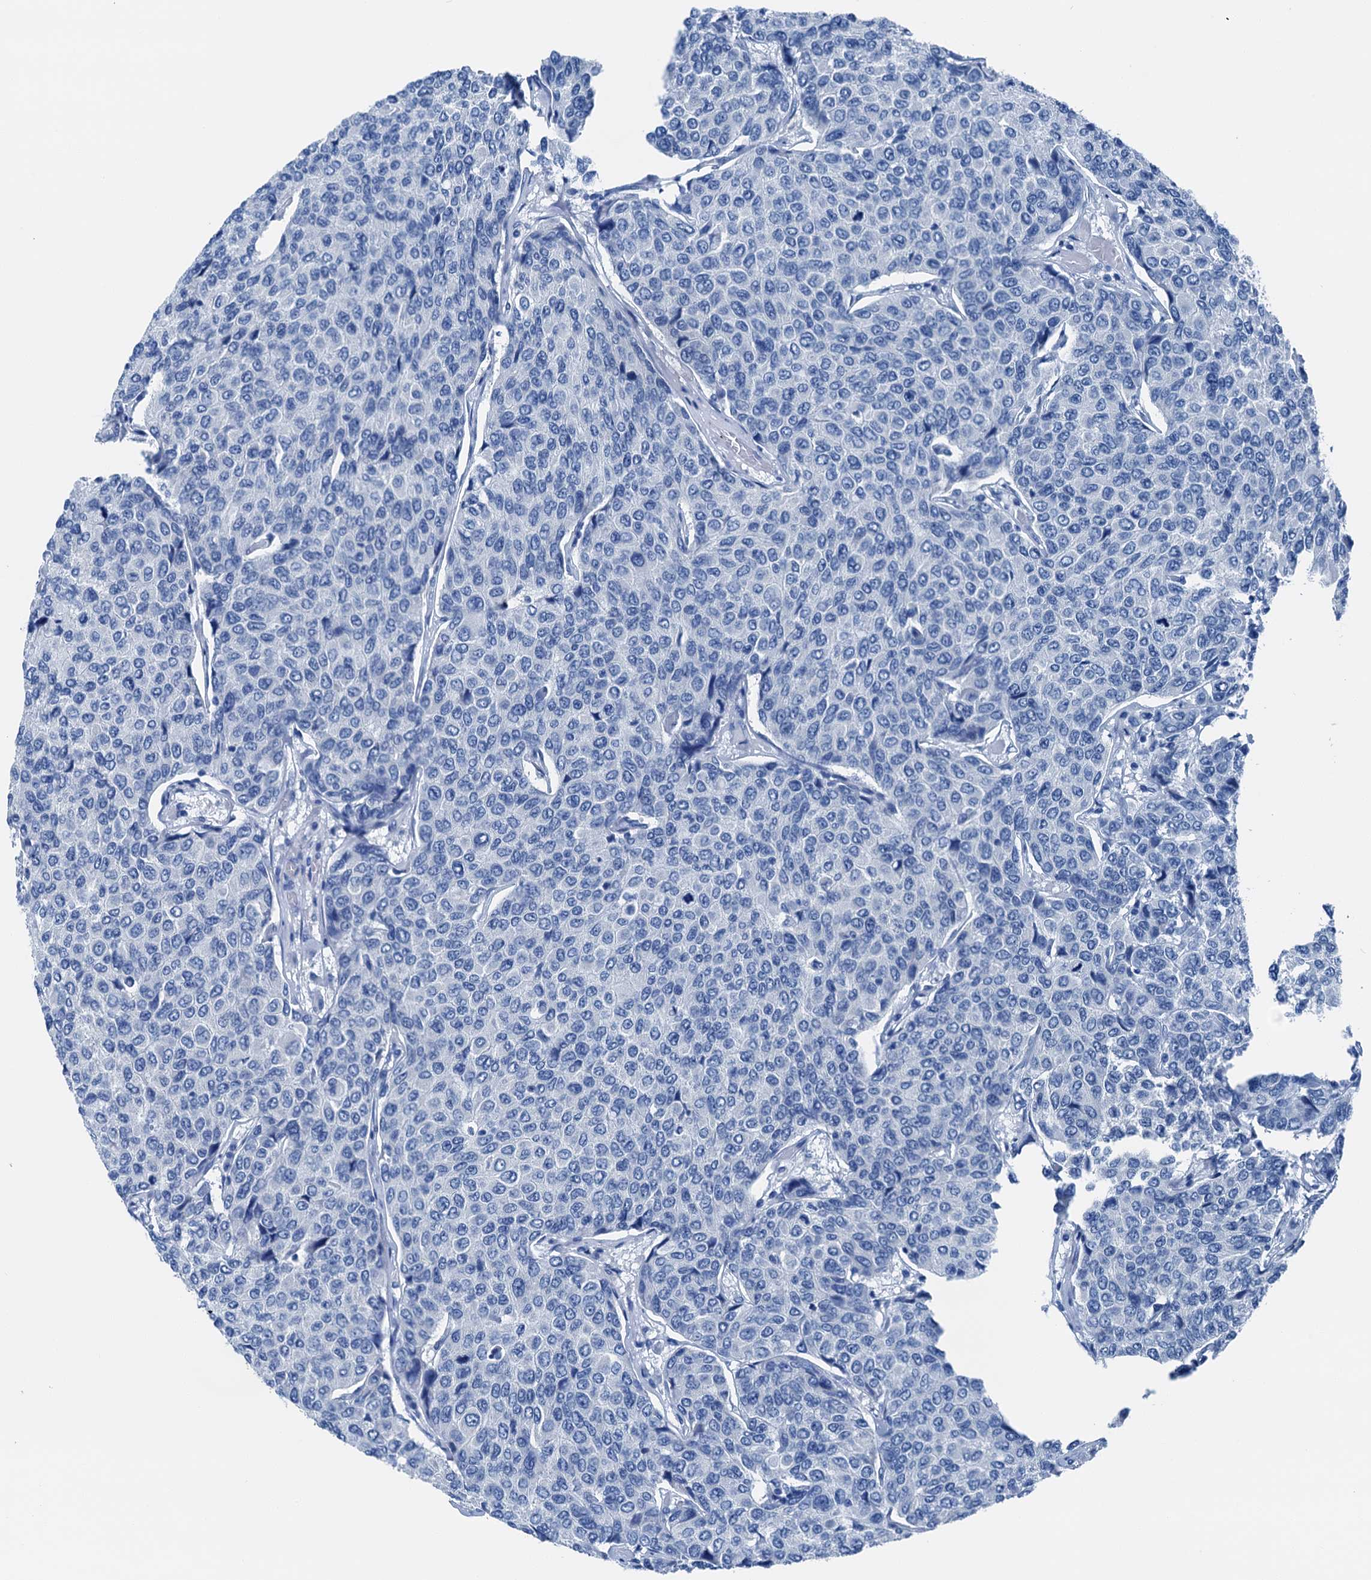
{"staining": {"intensity": "negative", "quantity": "none", "location": "none"}, "tissue": "breast cancer", "cell_type": "Tumor cells", "image_type": "cancer", "snomed": [{"axis": "morphology", "description": "Duct carcinoma"}, {"axis": "topography", "description": "Breast"}], "caption": "Immunohistochemical staining of breast invasive ductal carcinoma displays no significant expression in tumor cells. The staining is performed using DAB brown chromogen with nuclei counter-stained in using hematoxylin.", "gene": "CBLN3", "patient": {"sex": "female", "age": 55}}